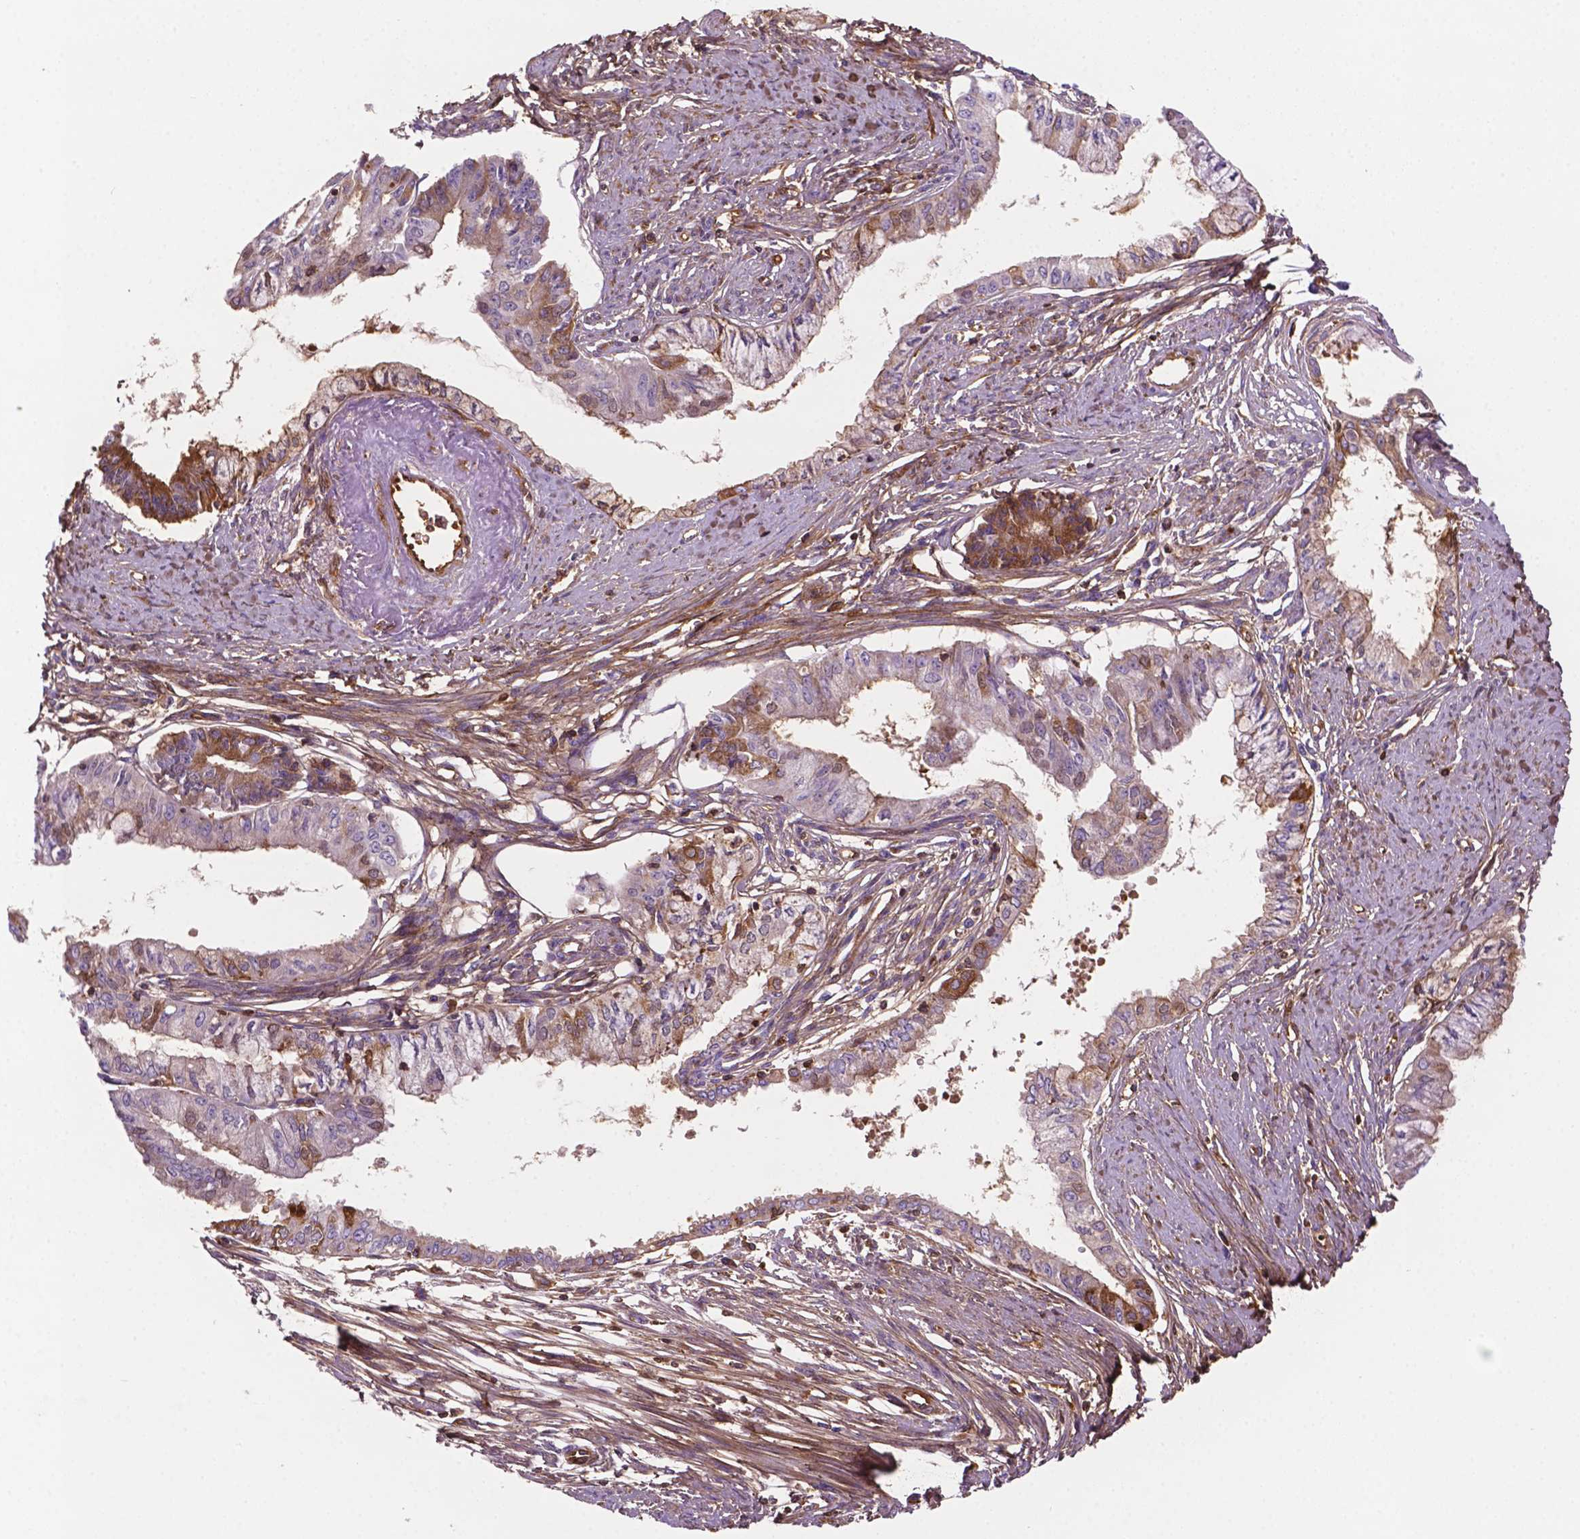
{"staining": {"intensity": "moderate", "quantity": "<25%", "location": "cytoplasmic/membranous"}, "tissue": "endometrial cancer", "cell_type": "Tumor cells", "image_type": "cancer", "snomed": [{"axis": "morphology", "description": "Adenocarcinoma, NOS"}, {"axis": "topography", "description": "Endometrium"}], "caption": "Endometrial cancer tissue displays moderate cytoplasmic/membranous positivity in approximately <25% of tumor cells", "gene": "DCN", "patient": {"sex": "female", "age": 76}}